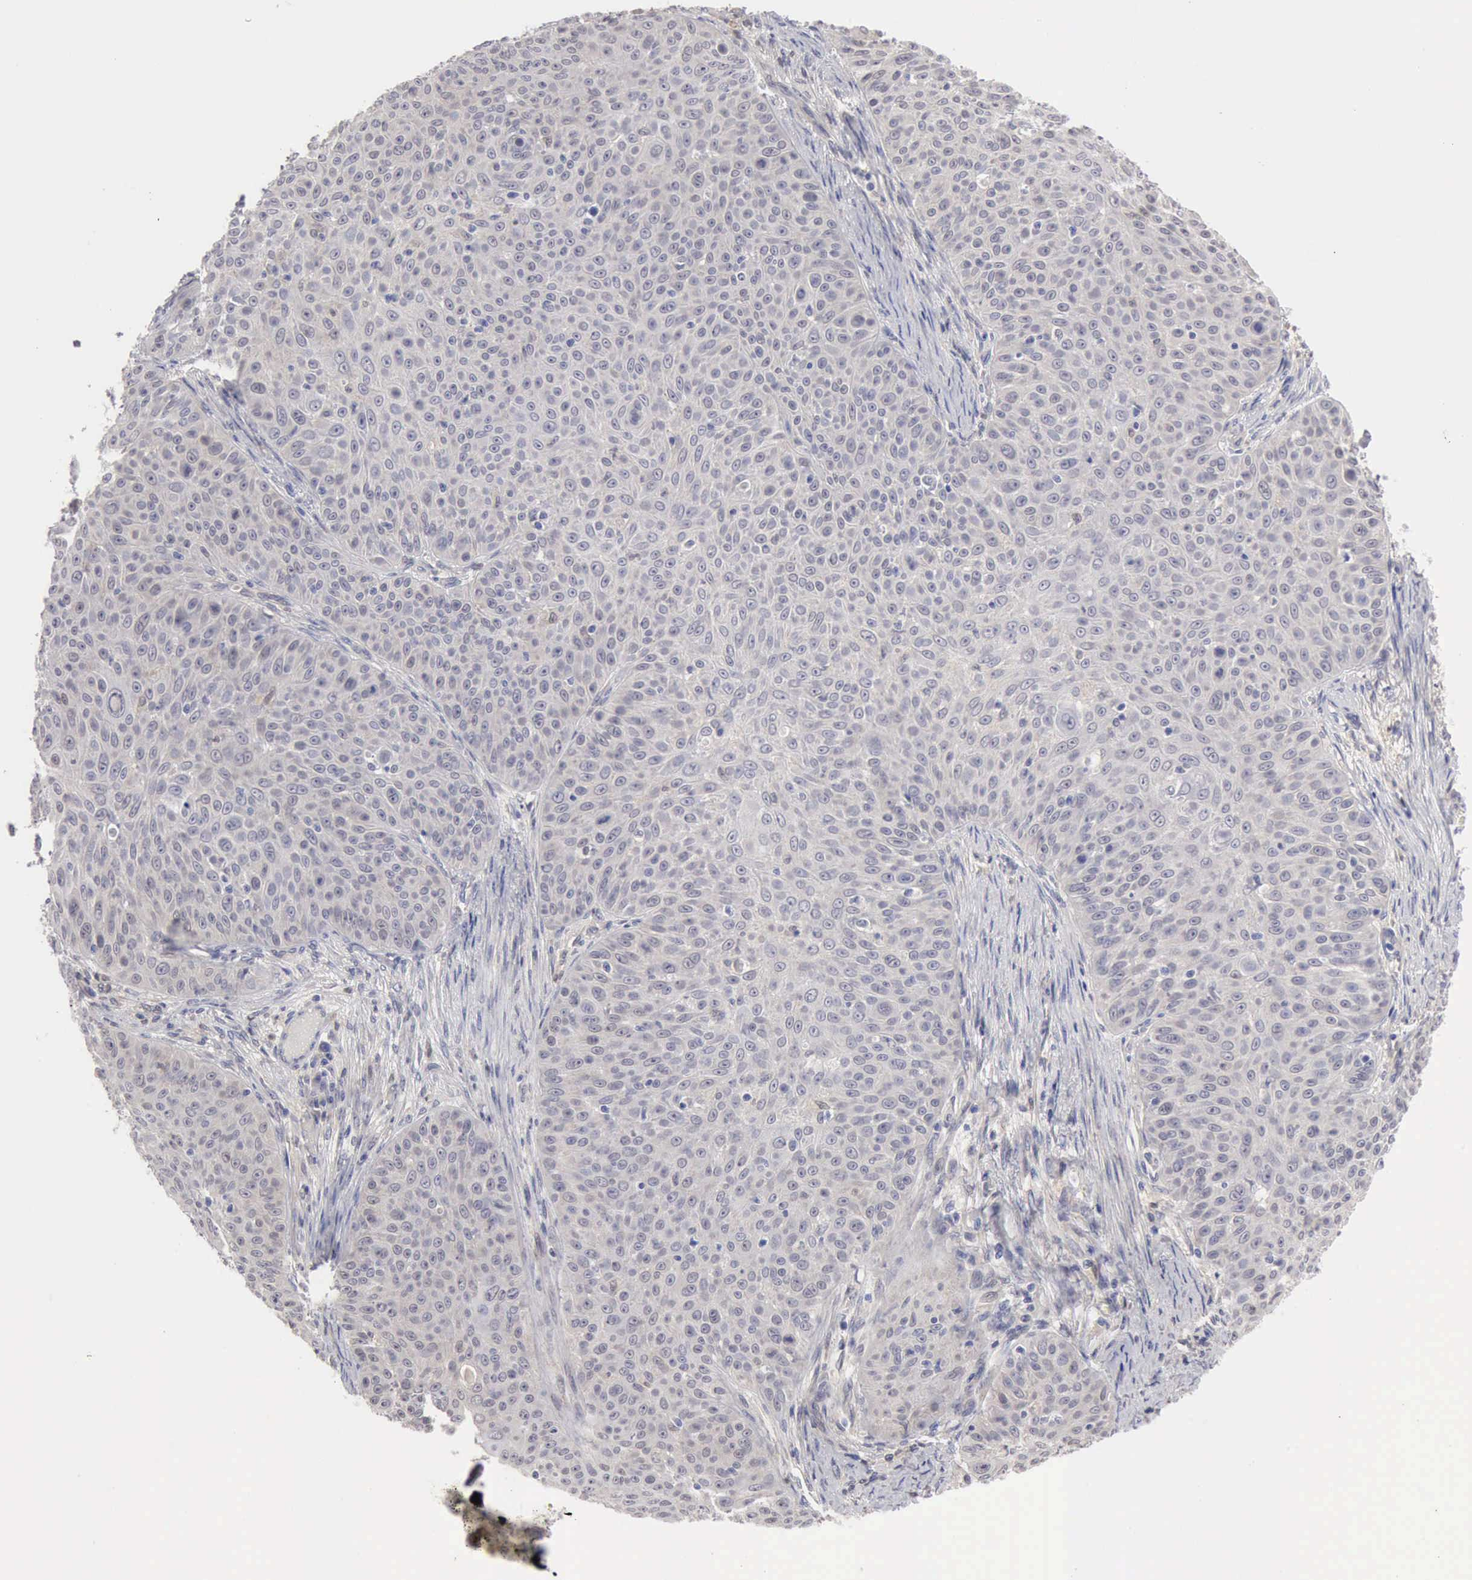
{"staining": {"intensity": "weak", "quantity": "25%-75%", "location": "cytoplasmic/membranous"}, "tissue": "skin cancer", "cell_type": "Tumor cells", "image_type": "cancer", "snomed": [{"axis": "morphology", "description": "Squamous cell carcinoma, NOS"}, {"axis": "topography", "description": "Skin"}], "caption": "Immunohistochemical staining of skin cancer exhibits low levels of weak cytoplasmic/membranous protein expression in approximately 25%-75% of tumor cells.", "gene": "PTGR2", "patient": {"sex": "male", "age": 82}}